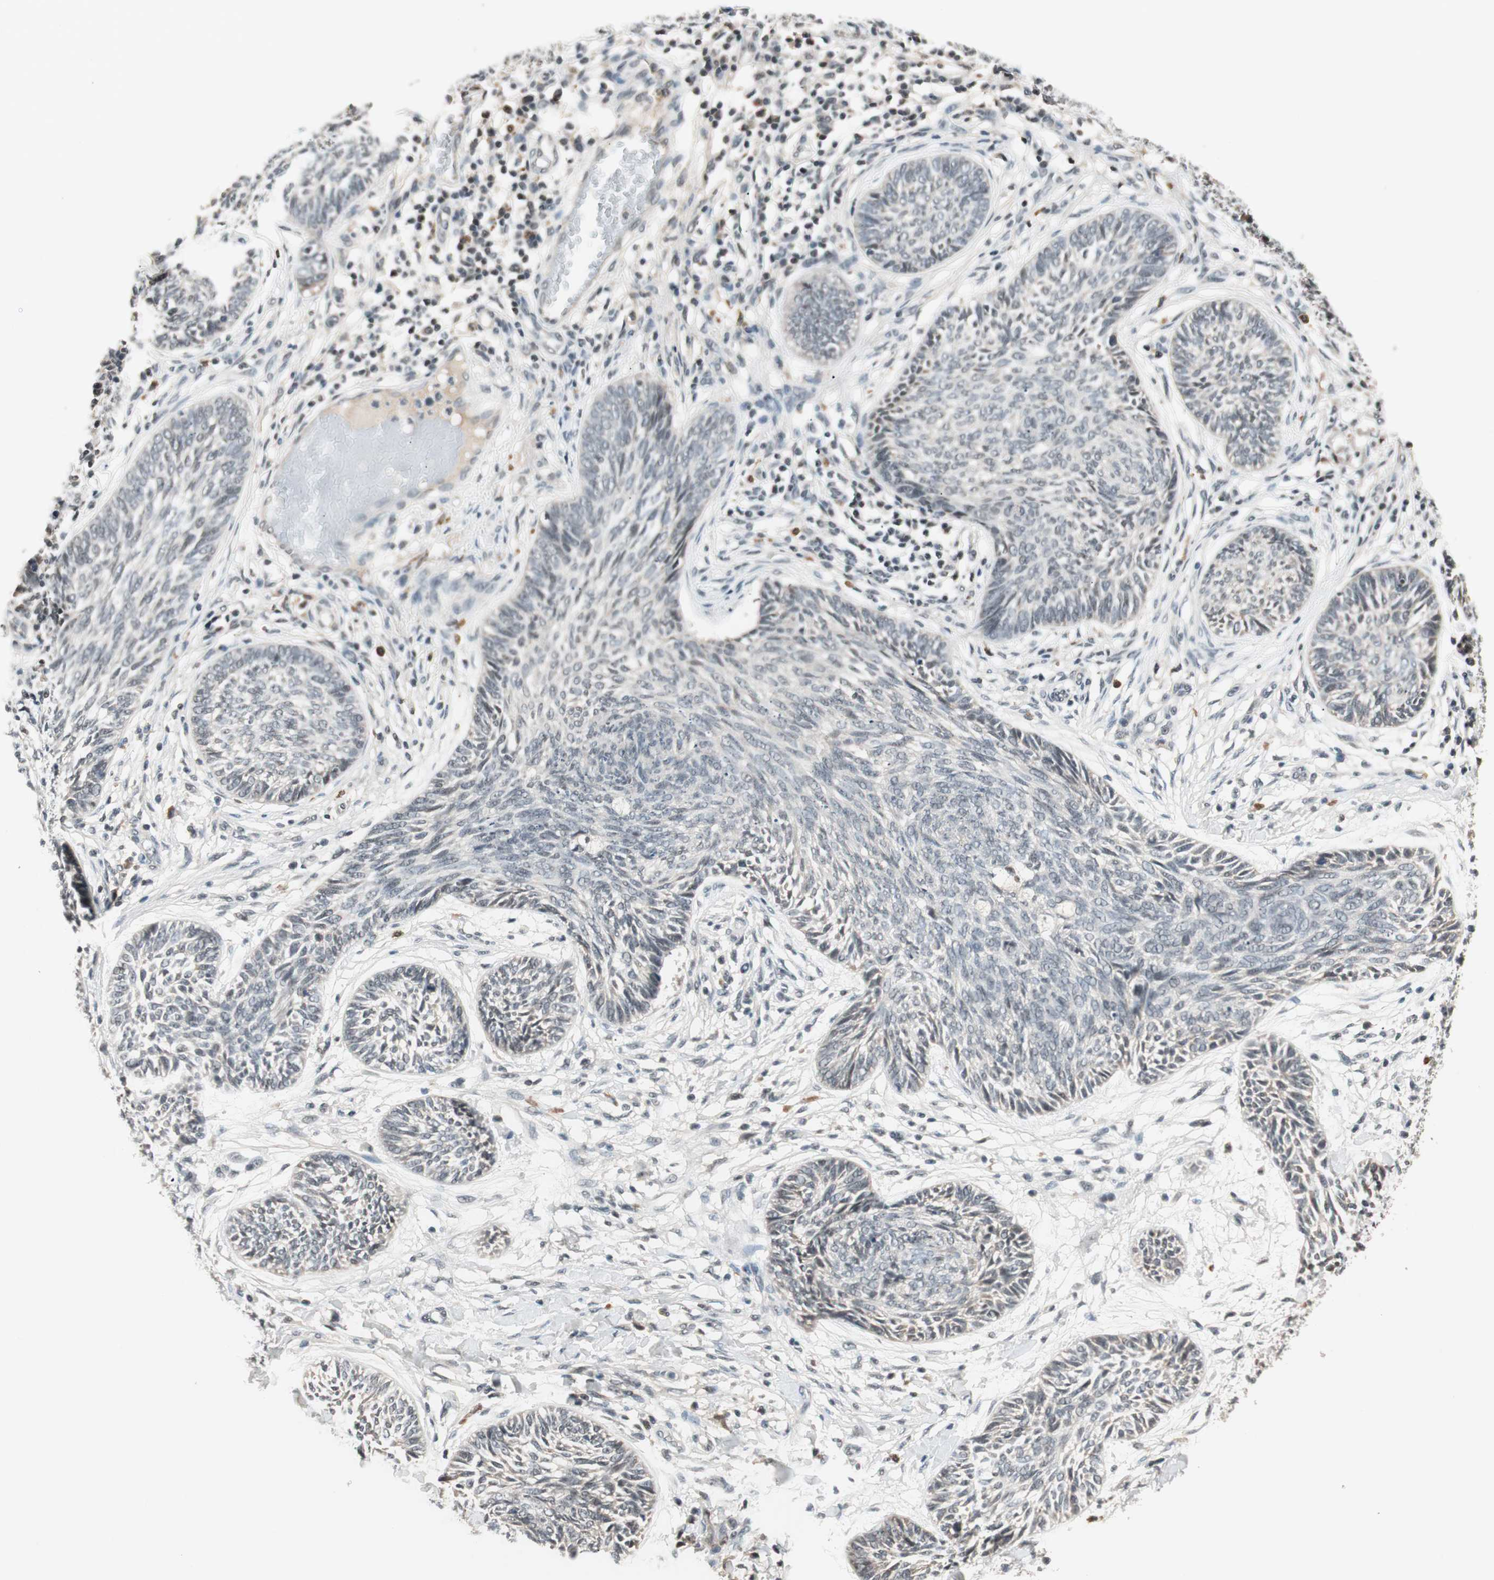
{"staining": {"intensity": "weak", "quantity": "<25%", "location": "nuclear"}, "tissue": "skin cancer", "cell_type": "Tumor cells", "image_type": "cancer", "snomed": [{"axis": "morphology", "description": "Papilloma, NOS"}, {"axis": "morphology", "description": "Basal cell carcinoma"}, {"axis": "topography", "description": "Skin"}], "caption": "High power microscopy photomicrograph of an immunohistochemistry (IHC) photomicrograph of skin cancer, revealing no significant expression in tumor cells.", "gene": "NFRKB", "patient": {"sex": "male", "age": 87}}